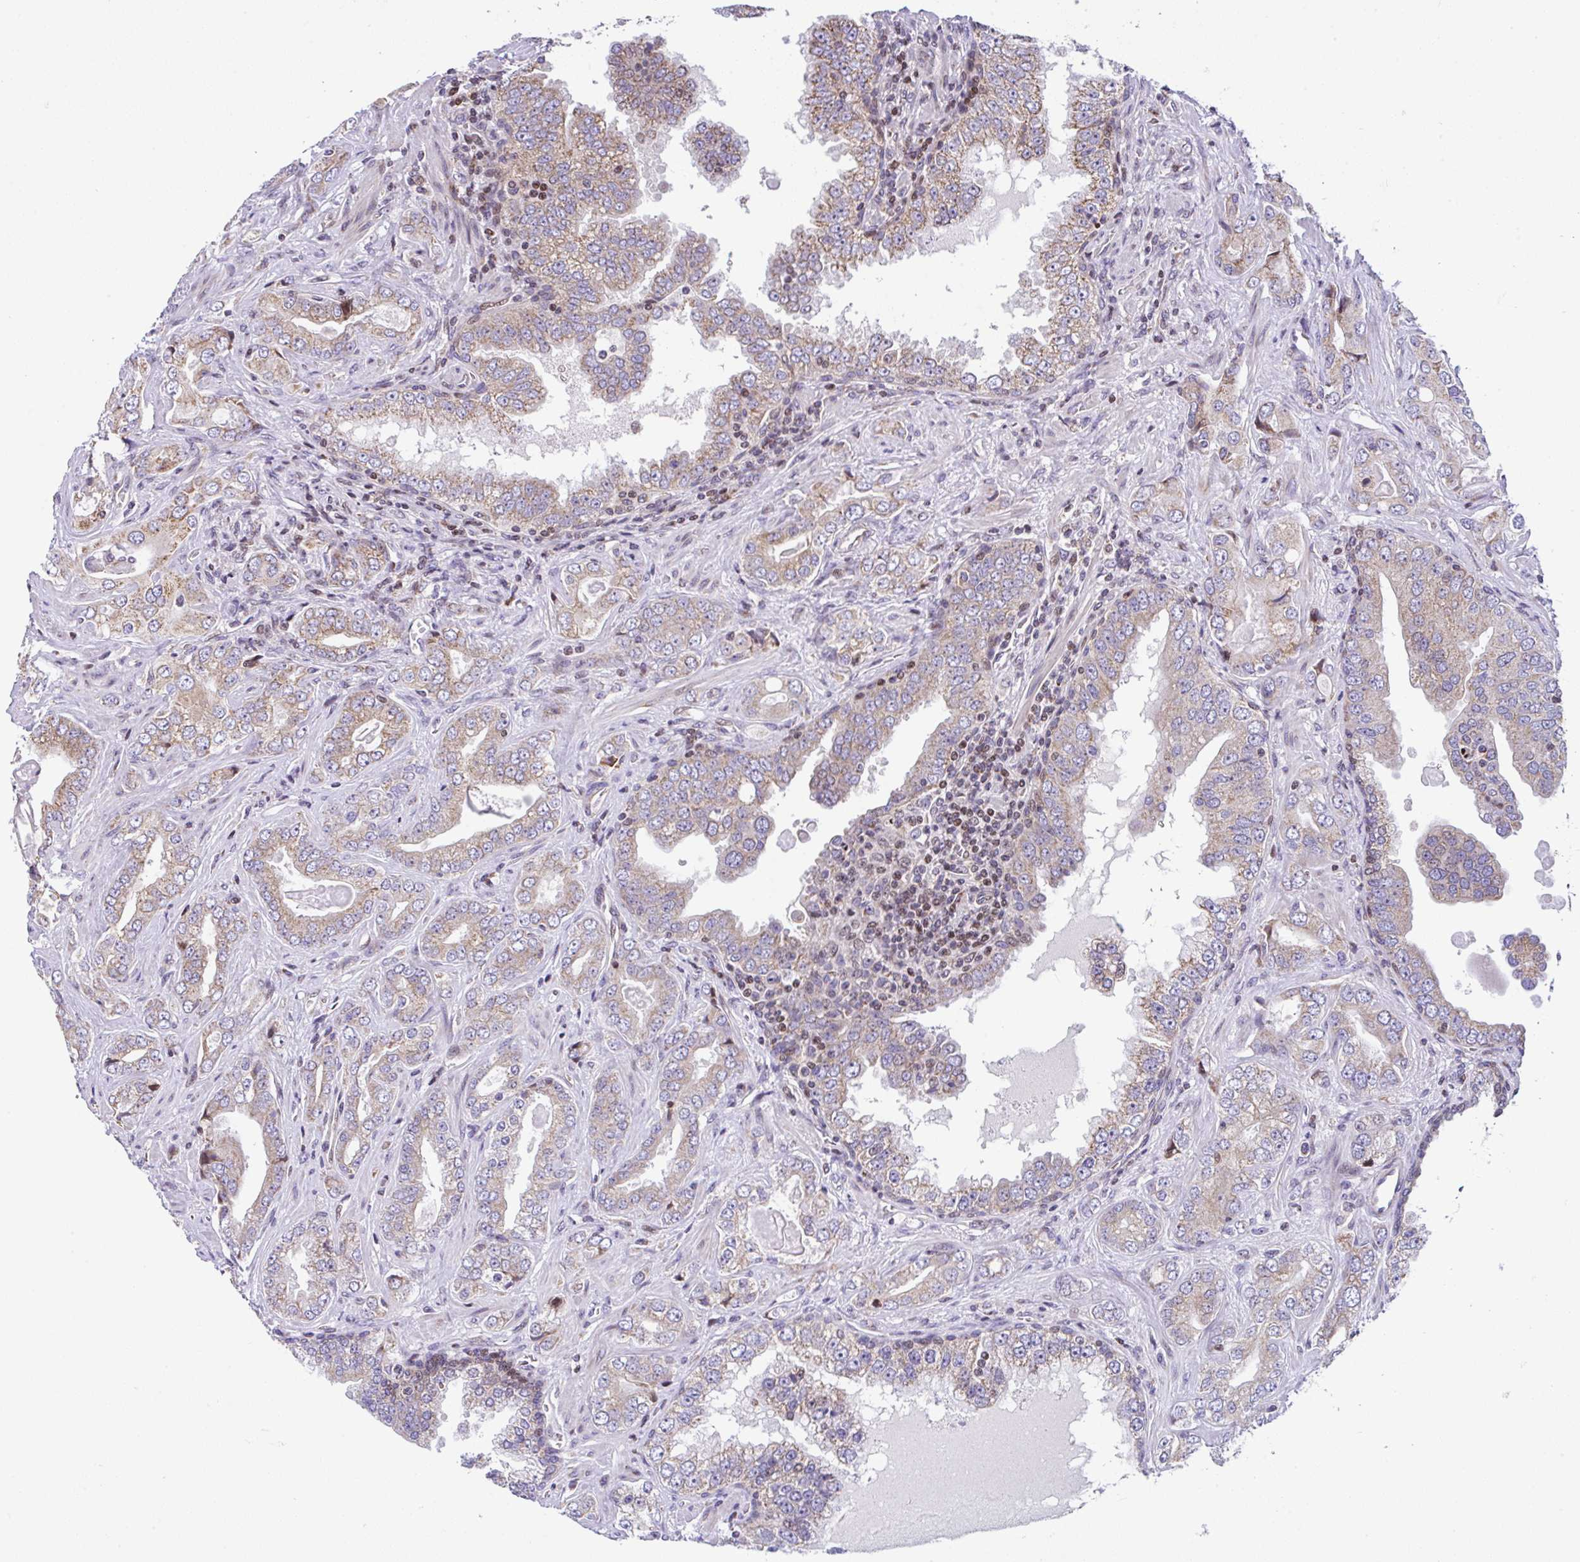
{"staining": {"intensity": "moderate", "quantity": ">75%", "location": "cytoplasmic/membranous"}, "tissue": "prostate cancer", "cell_type": "Tumor cells", "image_type": "cancer", "snomed": [{"axis": "morphology", "description": "Adenocarcinoma, High grade"}, {"axis": "topography", "description": "Prostate"}], "caption": "Approximately >75% of tumor cells in prostate adenocarcinoma (high-grade) display moderate cytoplasmic/membranous protein positivity as visualized by brown immunohistochemical staining.", "gene": "FIGNL1", "patient": {"sex": "male", "age": 67}}